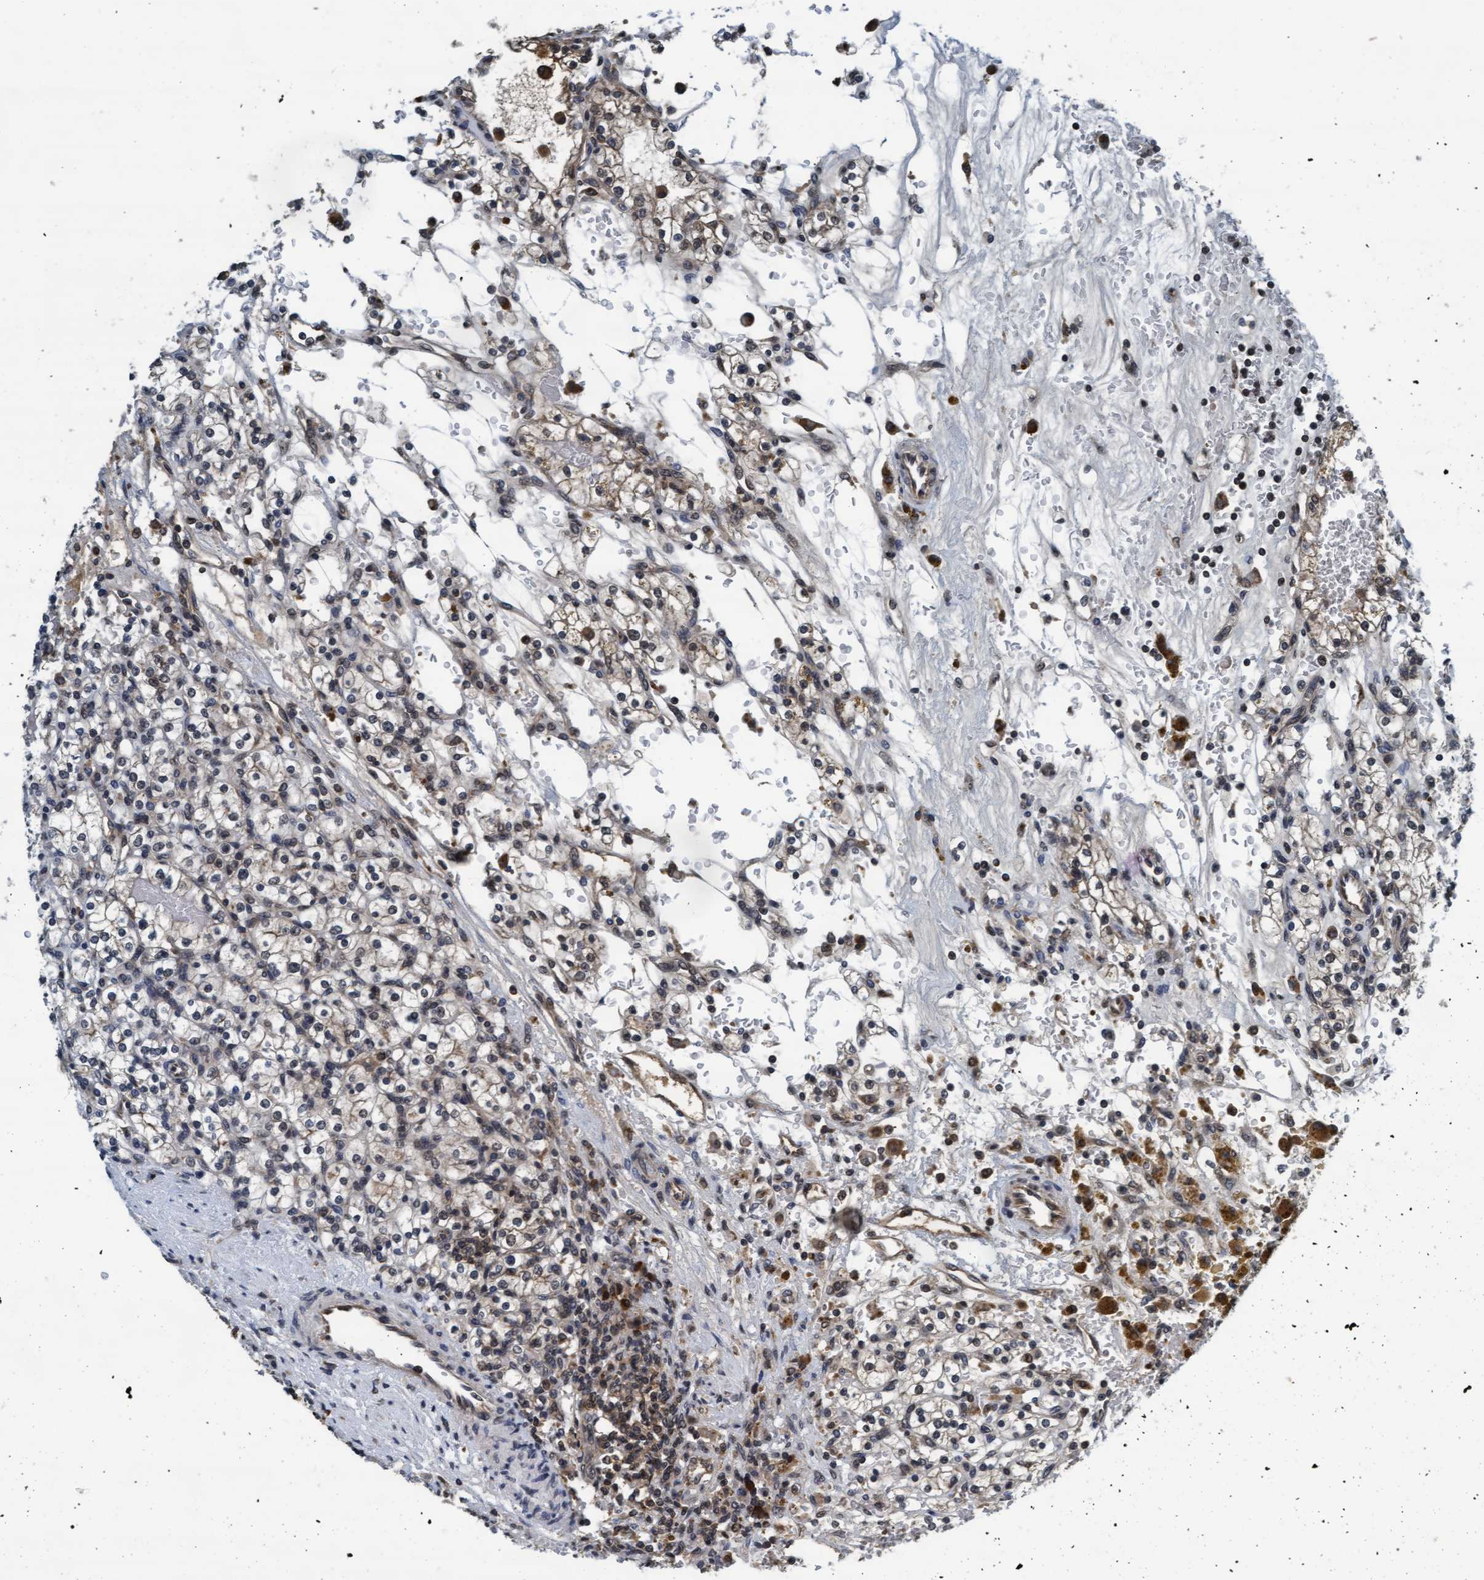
{"staining": {"intensity": "weak", "quantity": "25%-75%", "location": "nuclear"}, "tissue": "renal cancer", "cell_type": "Tumor cells", "image_type": "cancer", "snomed": [{"axis": "morphology", "description": "Normal tissue, NOS"}, {"axis": "morphology", "description": "Adenocarcinoma, NOS"}, {"axis": "topography", "description": "Kidney"}], "caption": "Renal cancer was stained to show a protein in brown. There is low levels of weak nuclear positivity in about 25%-75% of tumor cells.", "gene": "WASF1", "patient": {"sex": "female", "age": 55}}